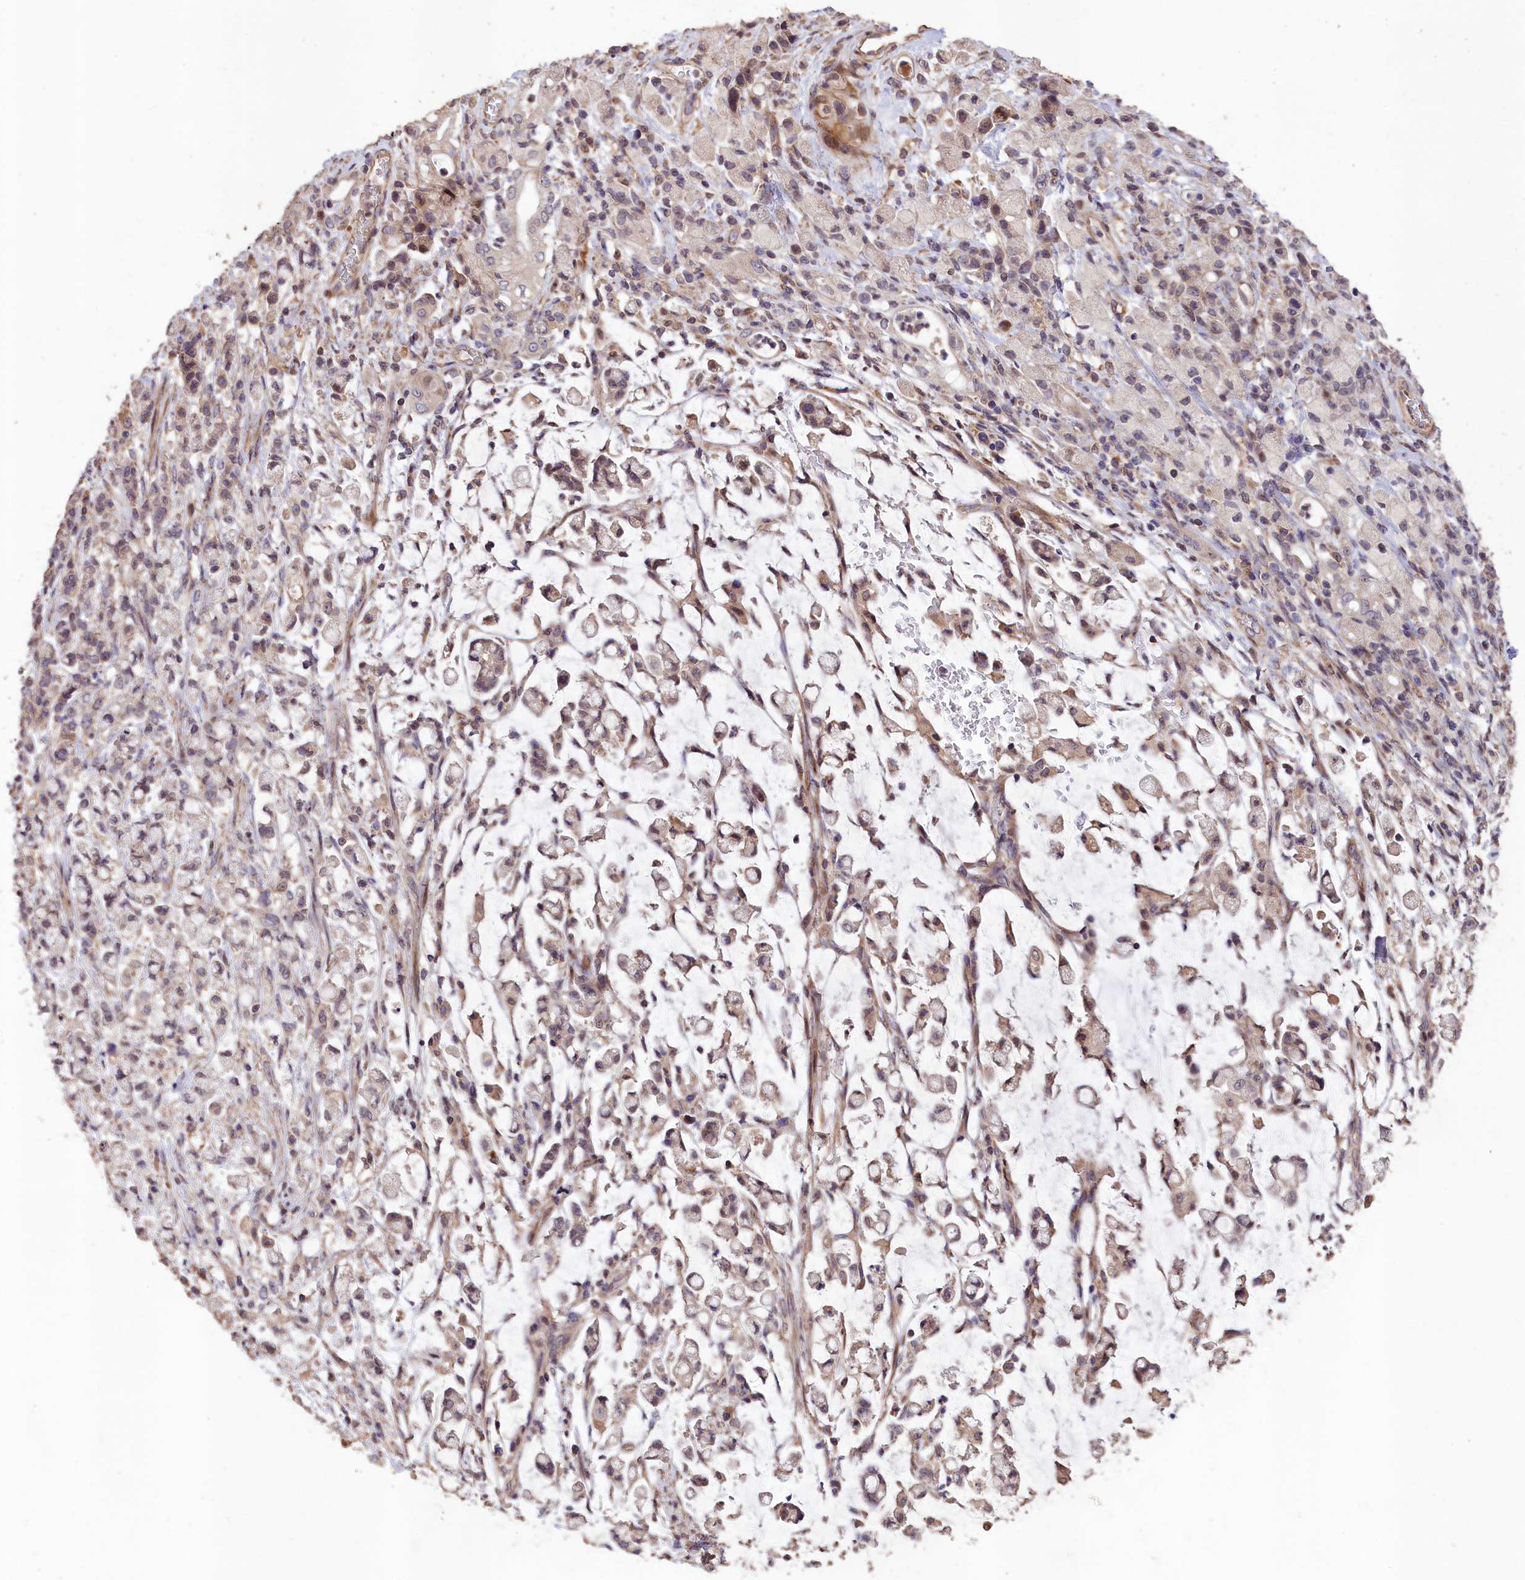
{"staining": {"intensity": "weak", "quantity": "<25%", "location": "cytoplasmic/membranous"}, "tissue": "stomach cancer", "cell_type": "Tumor cells", "image_type": "cancer", "snomed": [{"axis": "morphology", "description": "Adenocarcinoma, NOS"}, {"axis": "topography", "description": "Stomach"}], "caption": "A photomicrograph of stomach cancer (adenocarcinoma) stained for a protein displays no brown staining in tumor cells. (DAB immunohistochemistry, high magnification).", "gene": "DNAJB9", "patient": {"sex": "female", "age": 60}}